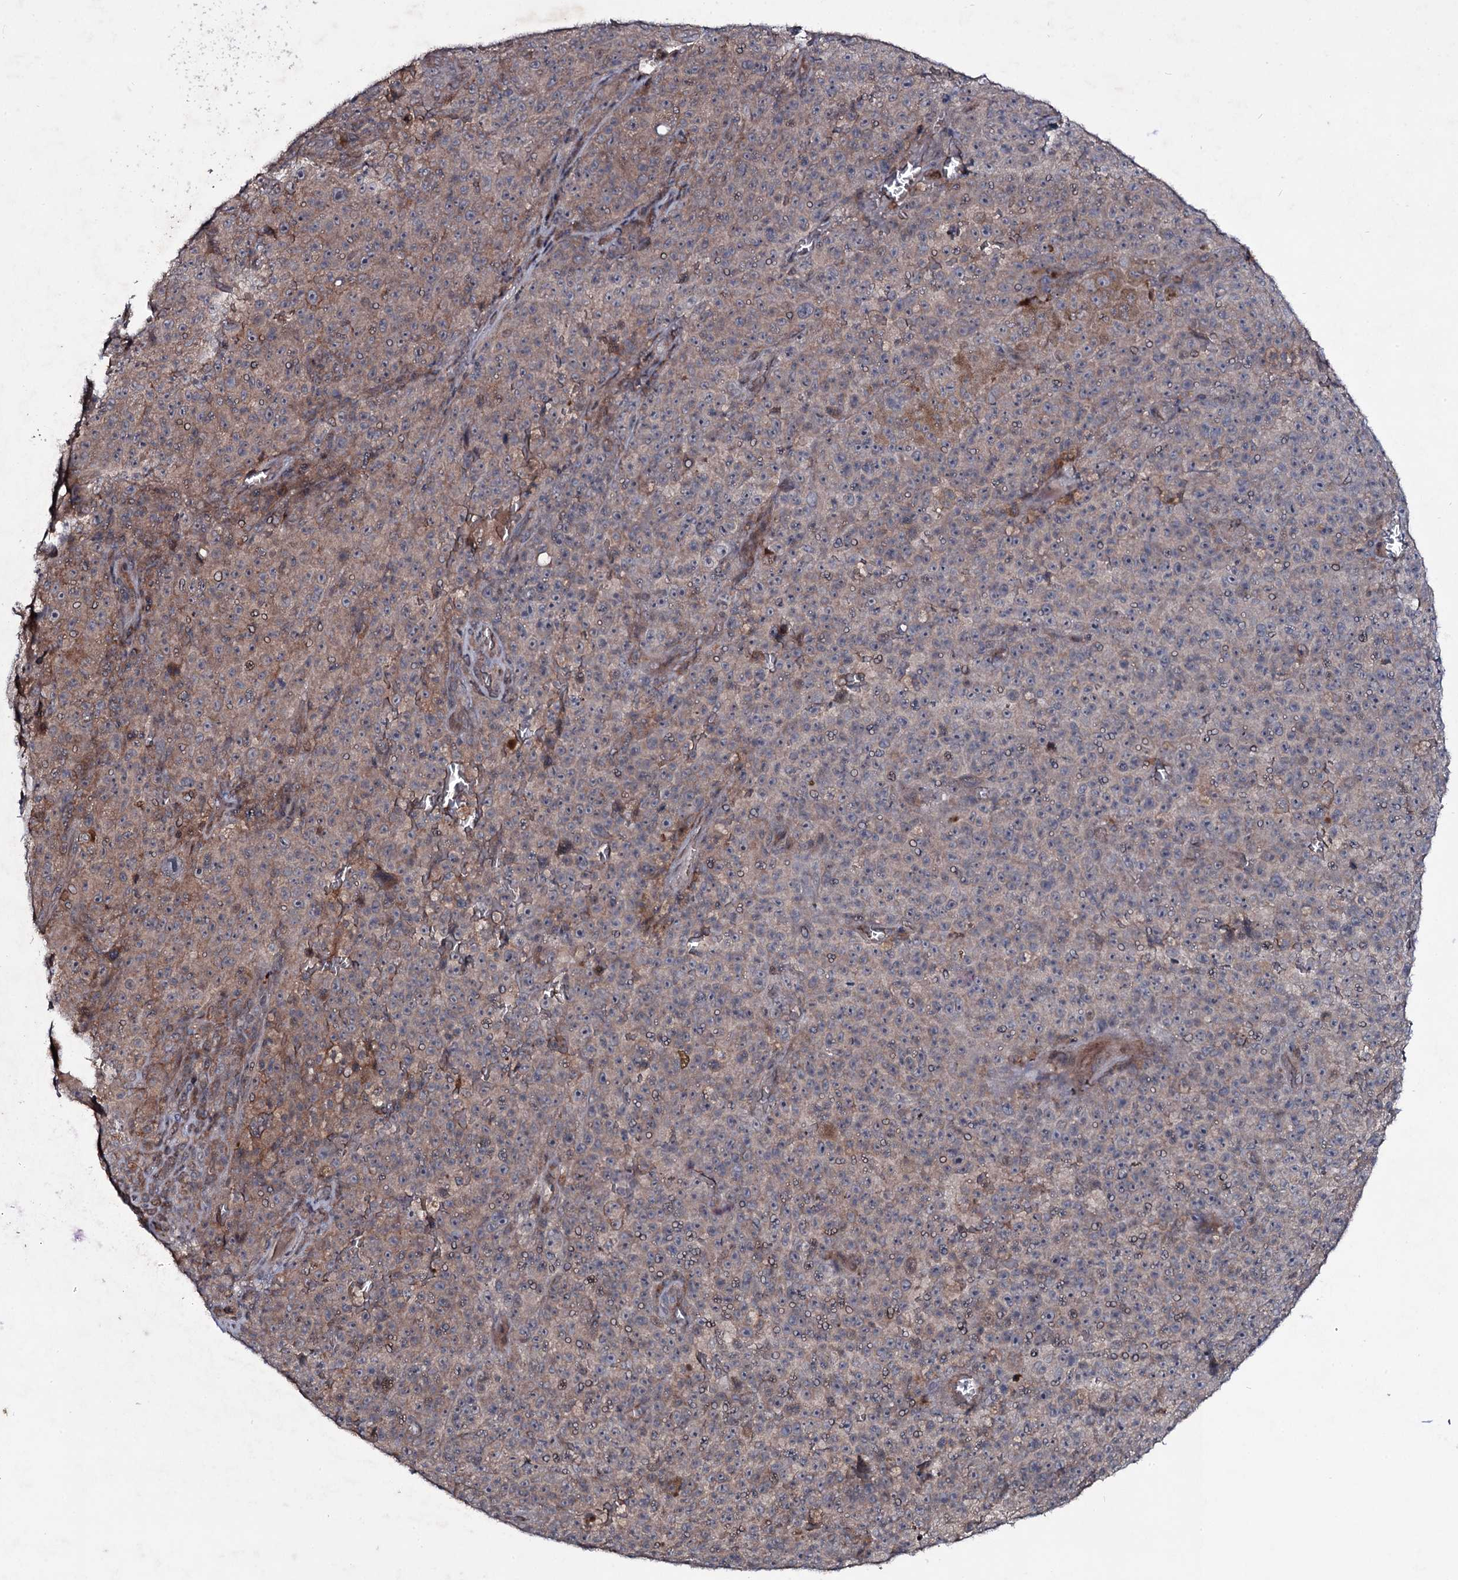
{"staining": {"intensity": "moderate", "quantity": "25%-75%", "location": "cytoplasmic/membranous"}, "tissue": "melanoma", "cell_type": "Tumor cells", "image_type": "cancer", "snomed": [{"axis": "morphology", "description": "Malignant melanoma, NOS"}, {"axis": "topography", "description": "Skin"}], "caption": "A micrograph of malignant melanoma stained for a protein reveals moderate cytoplasmic/membranous brown staining in tumor cells.", "gene": "SNAP23", "patient": {"sex": "female", "age": 82}}